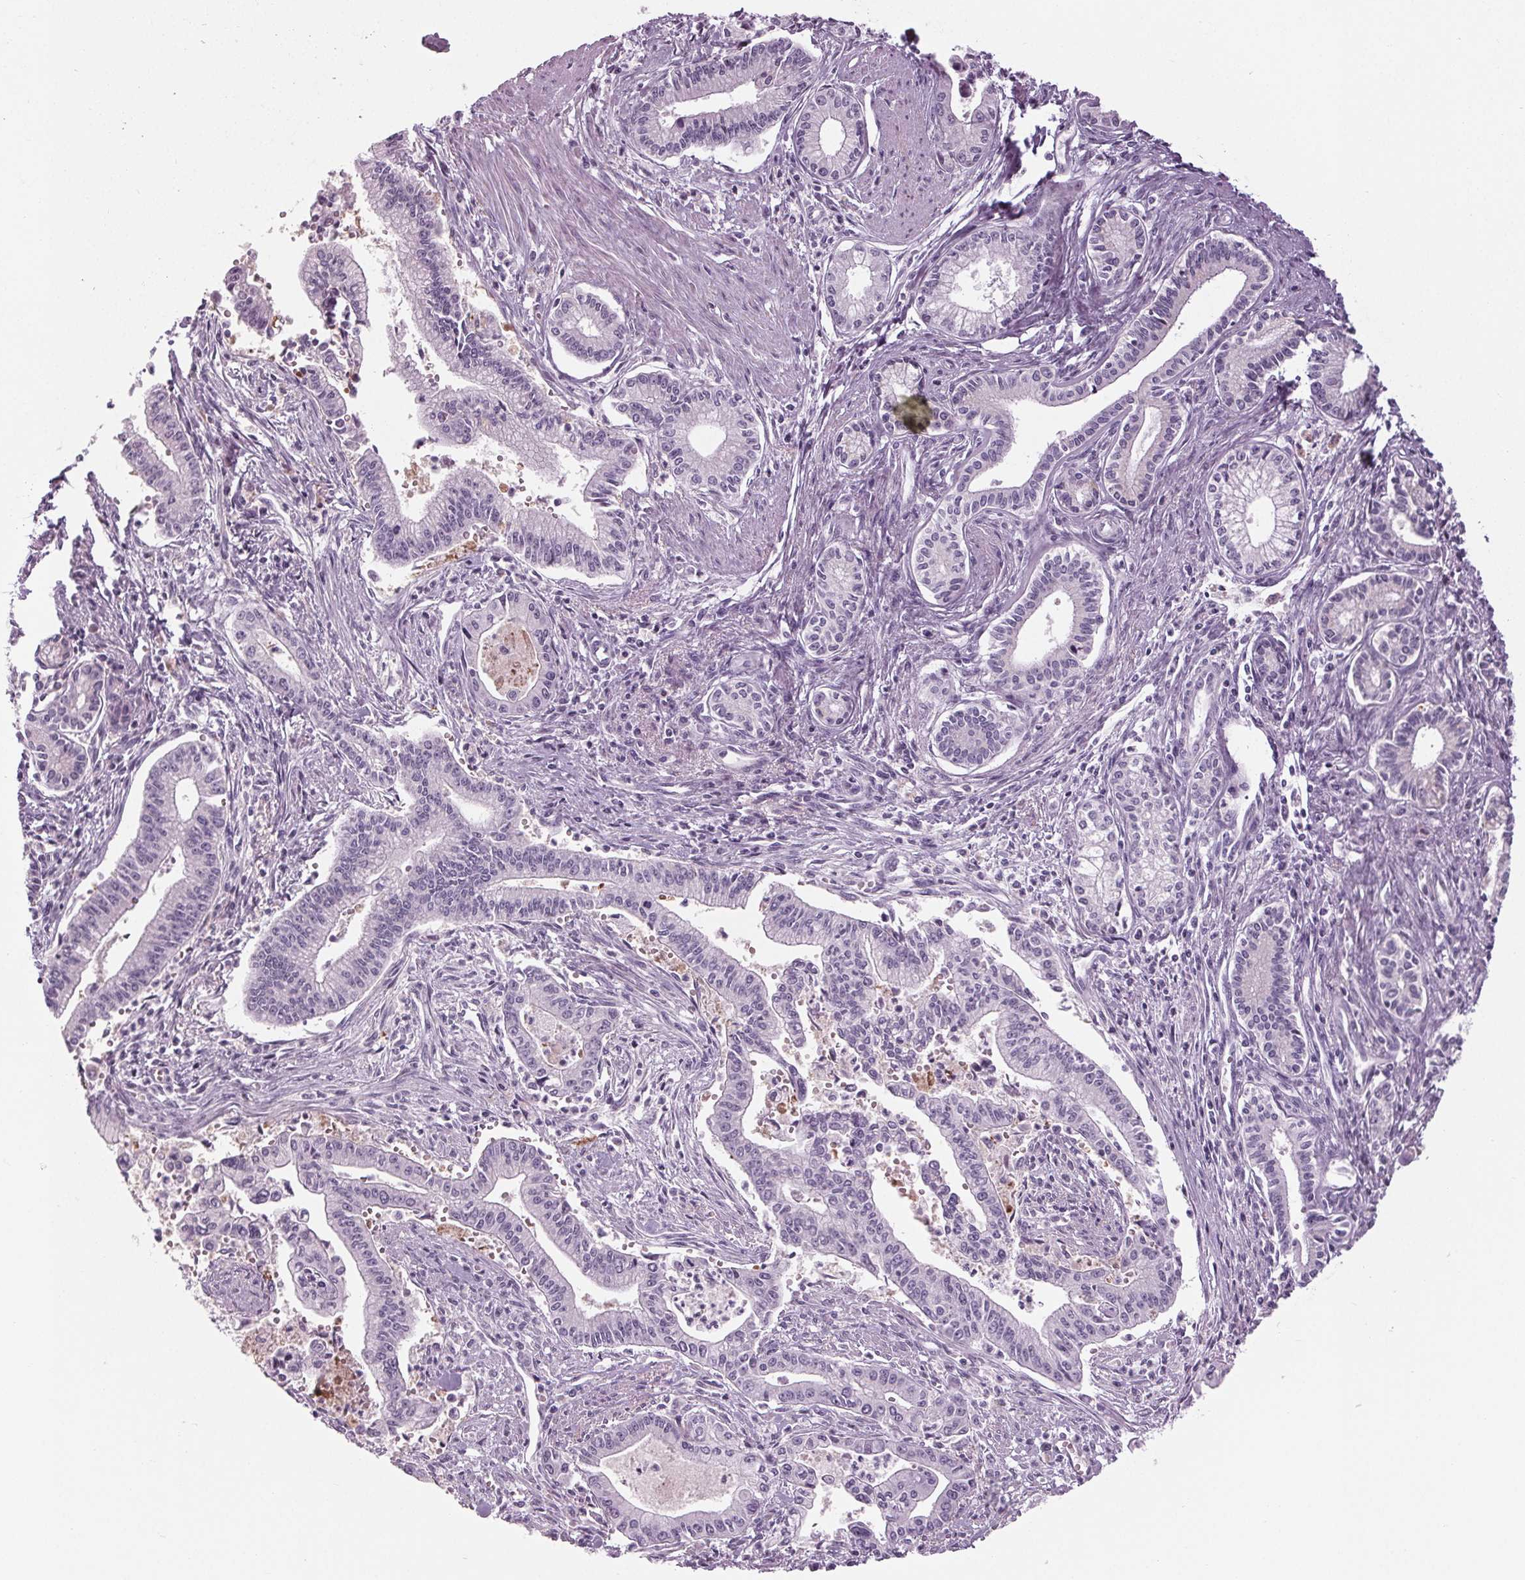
{"staining": {"intensity": "negative", "quantity": "none", "location": "none"}, "tissue": "pancreatic cancer", "cell_type": "Tumor cells", "image_type": "cancer", "snomed": [{"axis": "morphology", "description": "Adenocarcinoma, NOS"}, {"axis": "topography", "description": "Pancreas"}], "caption": "Tumor cells are negative for protein expression in human pancreatic cancer. (DAB (3,3'-diaminobenzidine) immunohistochemistry with hematoxylin counter stain).", "gene": "CYP3A43", "patient": {"sex": "female", "age": 65}}